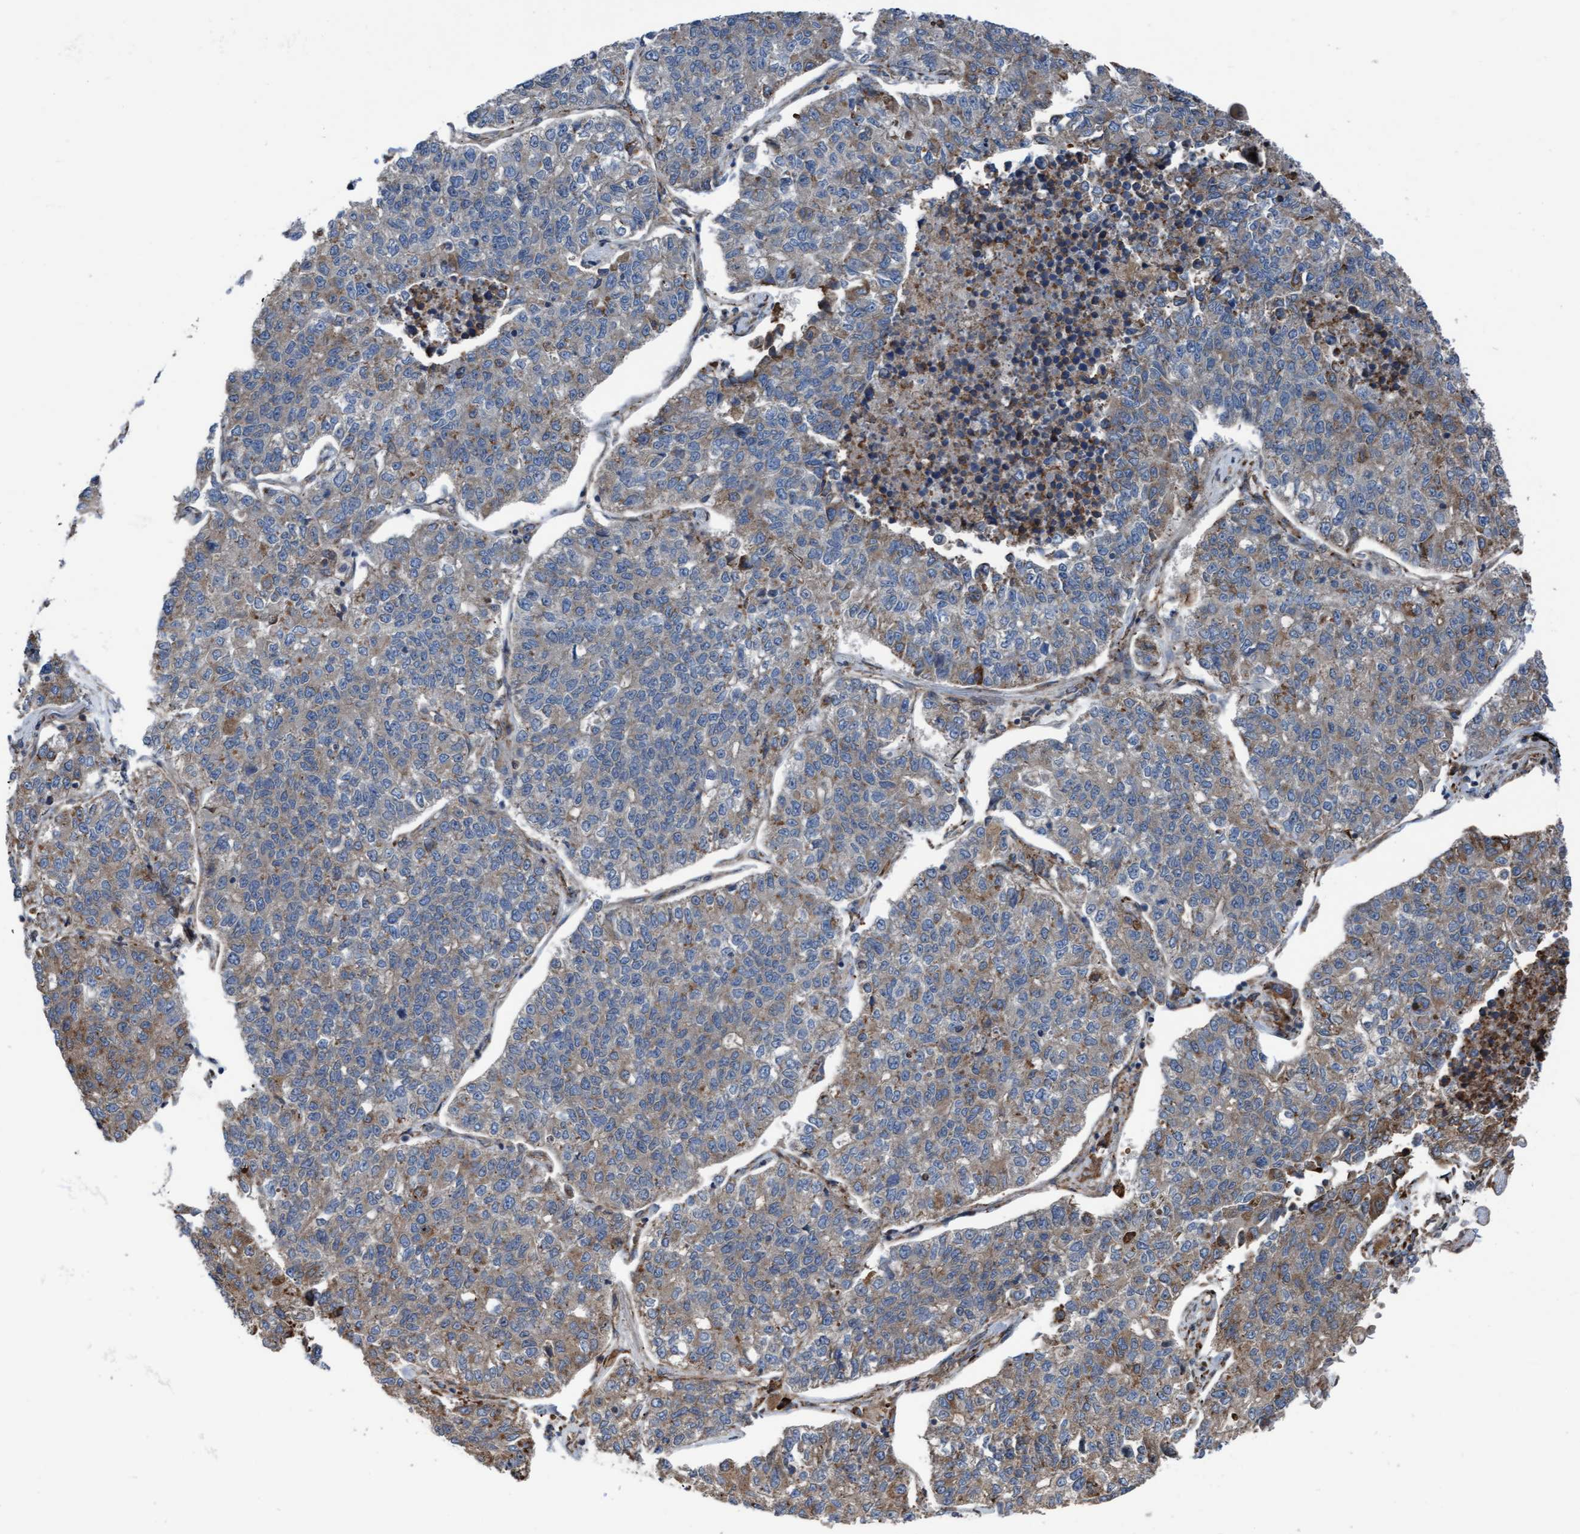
{"staining": {"intensity": "weak", "quantity": "25%-75%", "location": "cytoplasmic/membranous"}, "tissue": "lung cancer", "cell_type": "Tumor cells", "image_type": "cancer", "snomed": [{"axis": "morphology", "description": "Adenocarcinoma, NOS"}, {"axis": "topography", "description": "Lung"}], "caption": "This is an image of IHC staining of lung adenocarcinoma, which shows weak expression in the cytoplasmic/membranous of tumor cells.", "gene": "RAP1GAP2", "patient": {"sex": "male", "age": 49}}